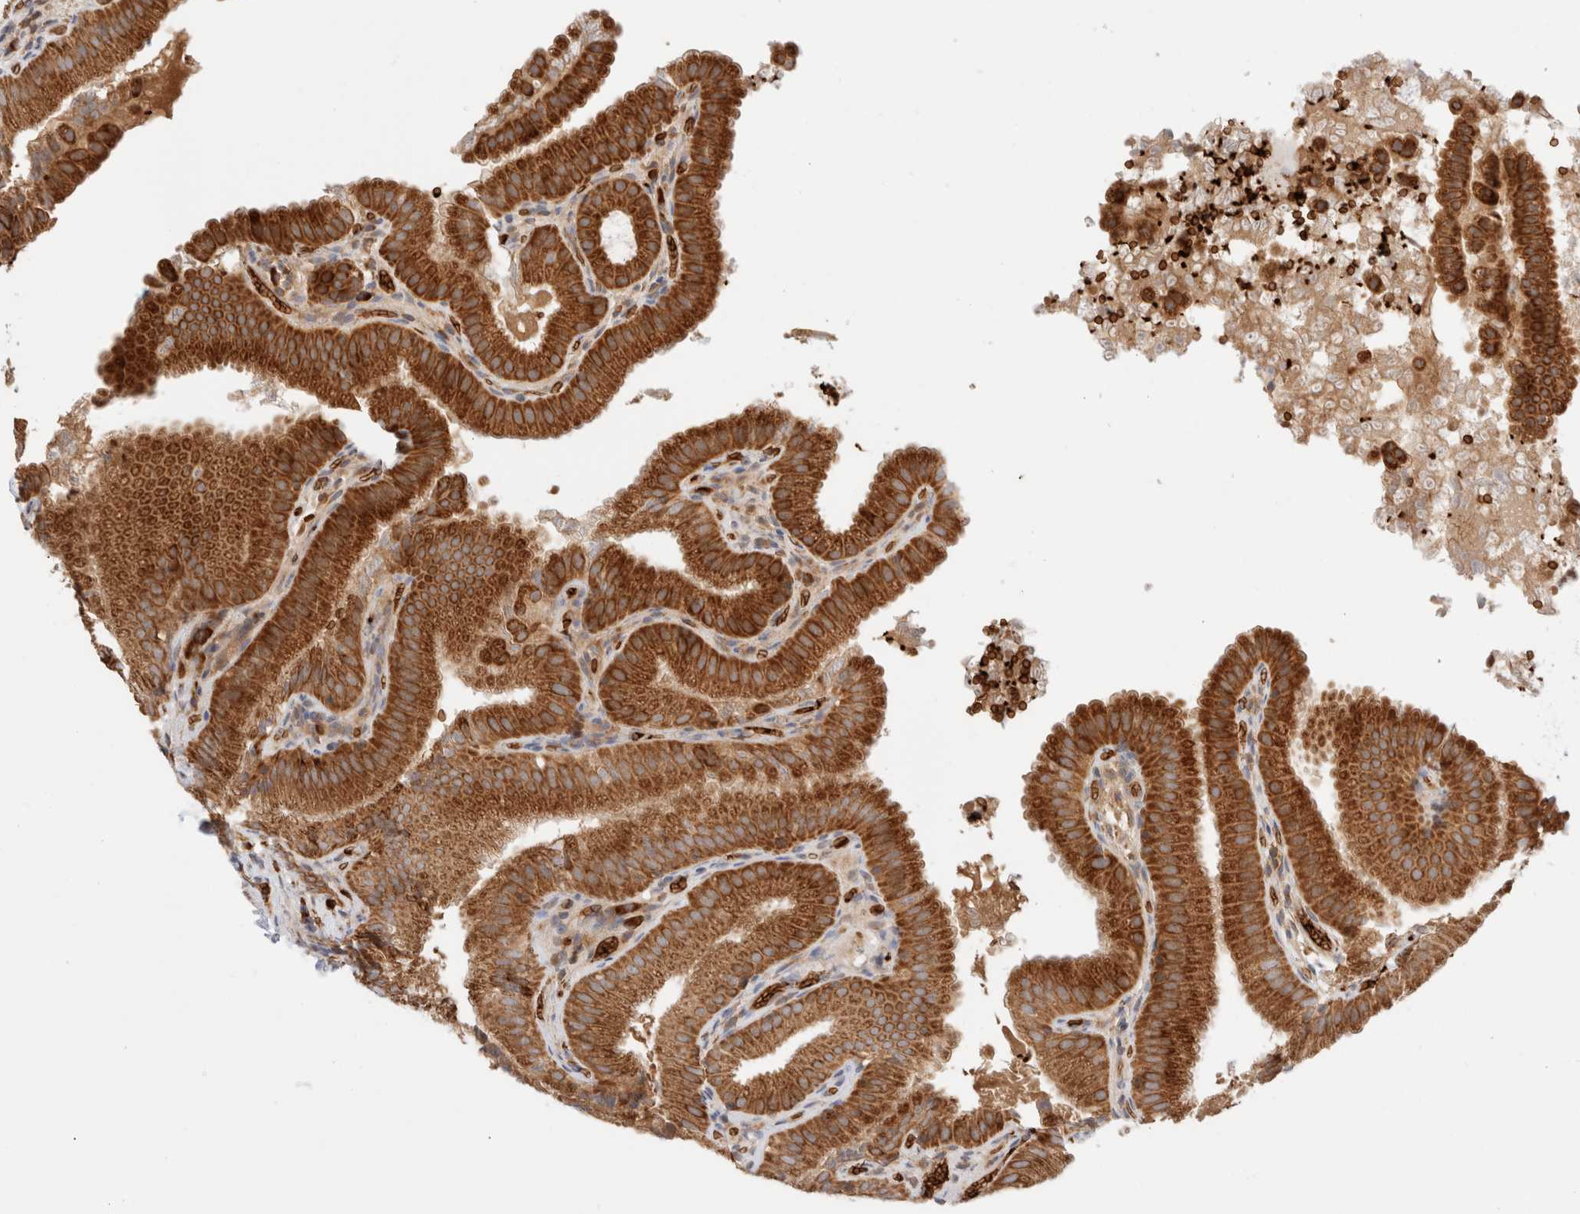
{"staining": {"intensity": "strong", "quantity": ">75%", "location": "cytoplasmic/membranous"}, "tissue": "gallbladder", "cell_type": "Glandular cells", "image_type": "normal", "snomed": [{"axis": "morphology", "description": "Normal tissue, NOS"}, {"axis": "topography", "description": "Gallbladder"}], "caption": "Gallbladder stained with immunohistochemistry exhibits strong cytoplasmic/membranous positivity in about >75% of glandular cells.", "gene": "UTS2B", "patient": {"sex": "female", "age": 30}}